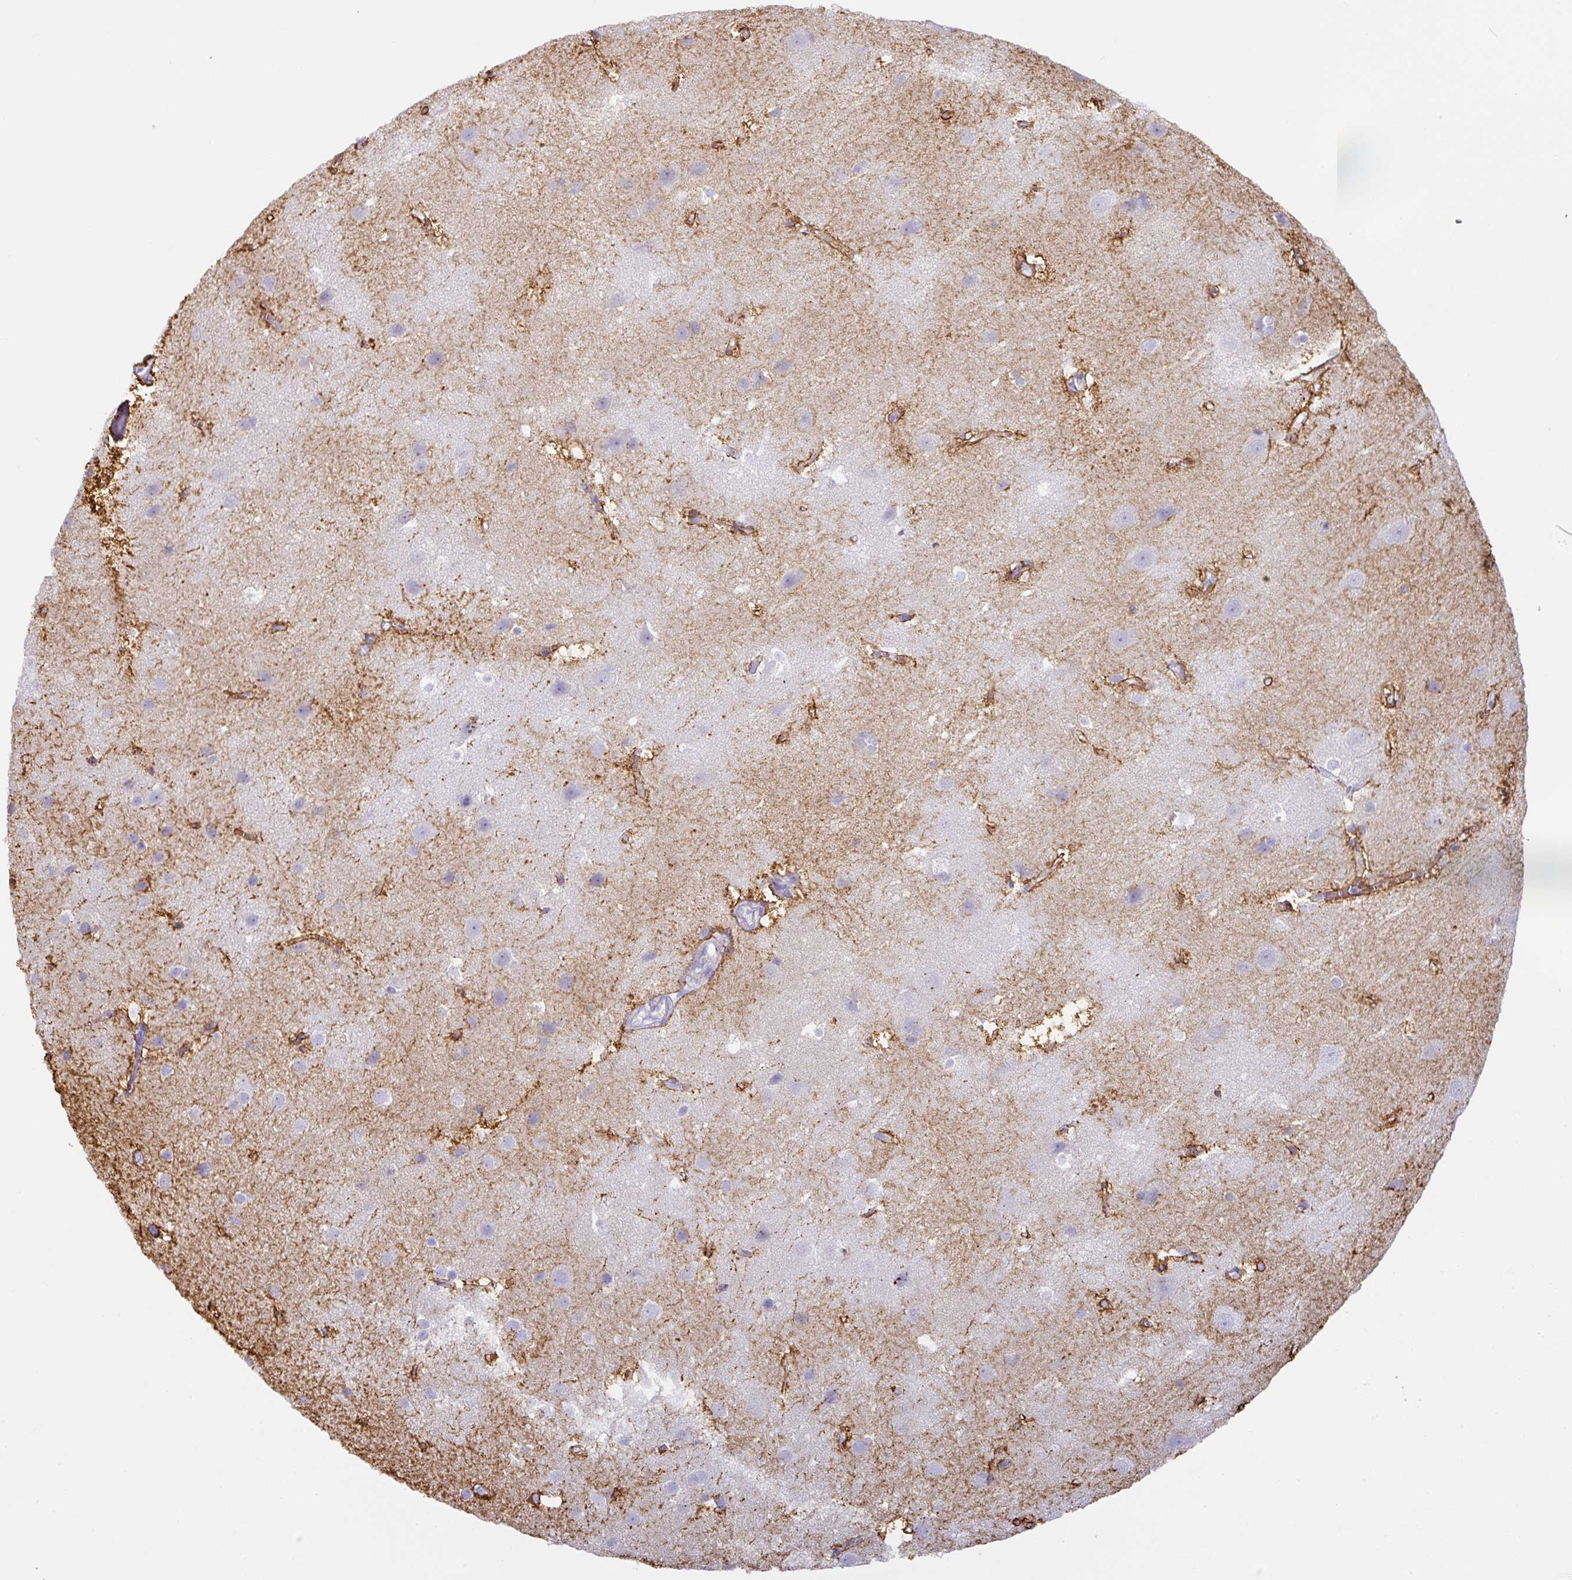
{"staining": {"intensity": "moderate", "quantity": "25%-75%", "location": "cytoplasmic/membranous"}, "tissue": "cerebral cortex", "cell_type": "Endothelial cells", "image_type": "normal", "snomed": [{"axis": "morphology", "description": "Normal tissue, NOS"}, {"axis": "topography", "description": "Cerebral cortex"}], "caption": "Protein staining displays moderate cytoplasmic/membranous expression in approximately 25%-75% of endothelial cells in normal cerebral cortex. Immunohistochemistry (ihc) stains the protein in brown and the nuclei are stained blue.", "gene": "TARM1", "patient": {"sex": "male", "age": 37}}